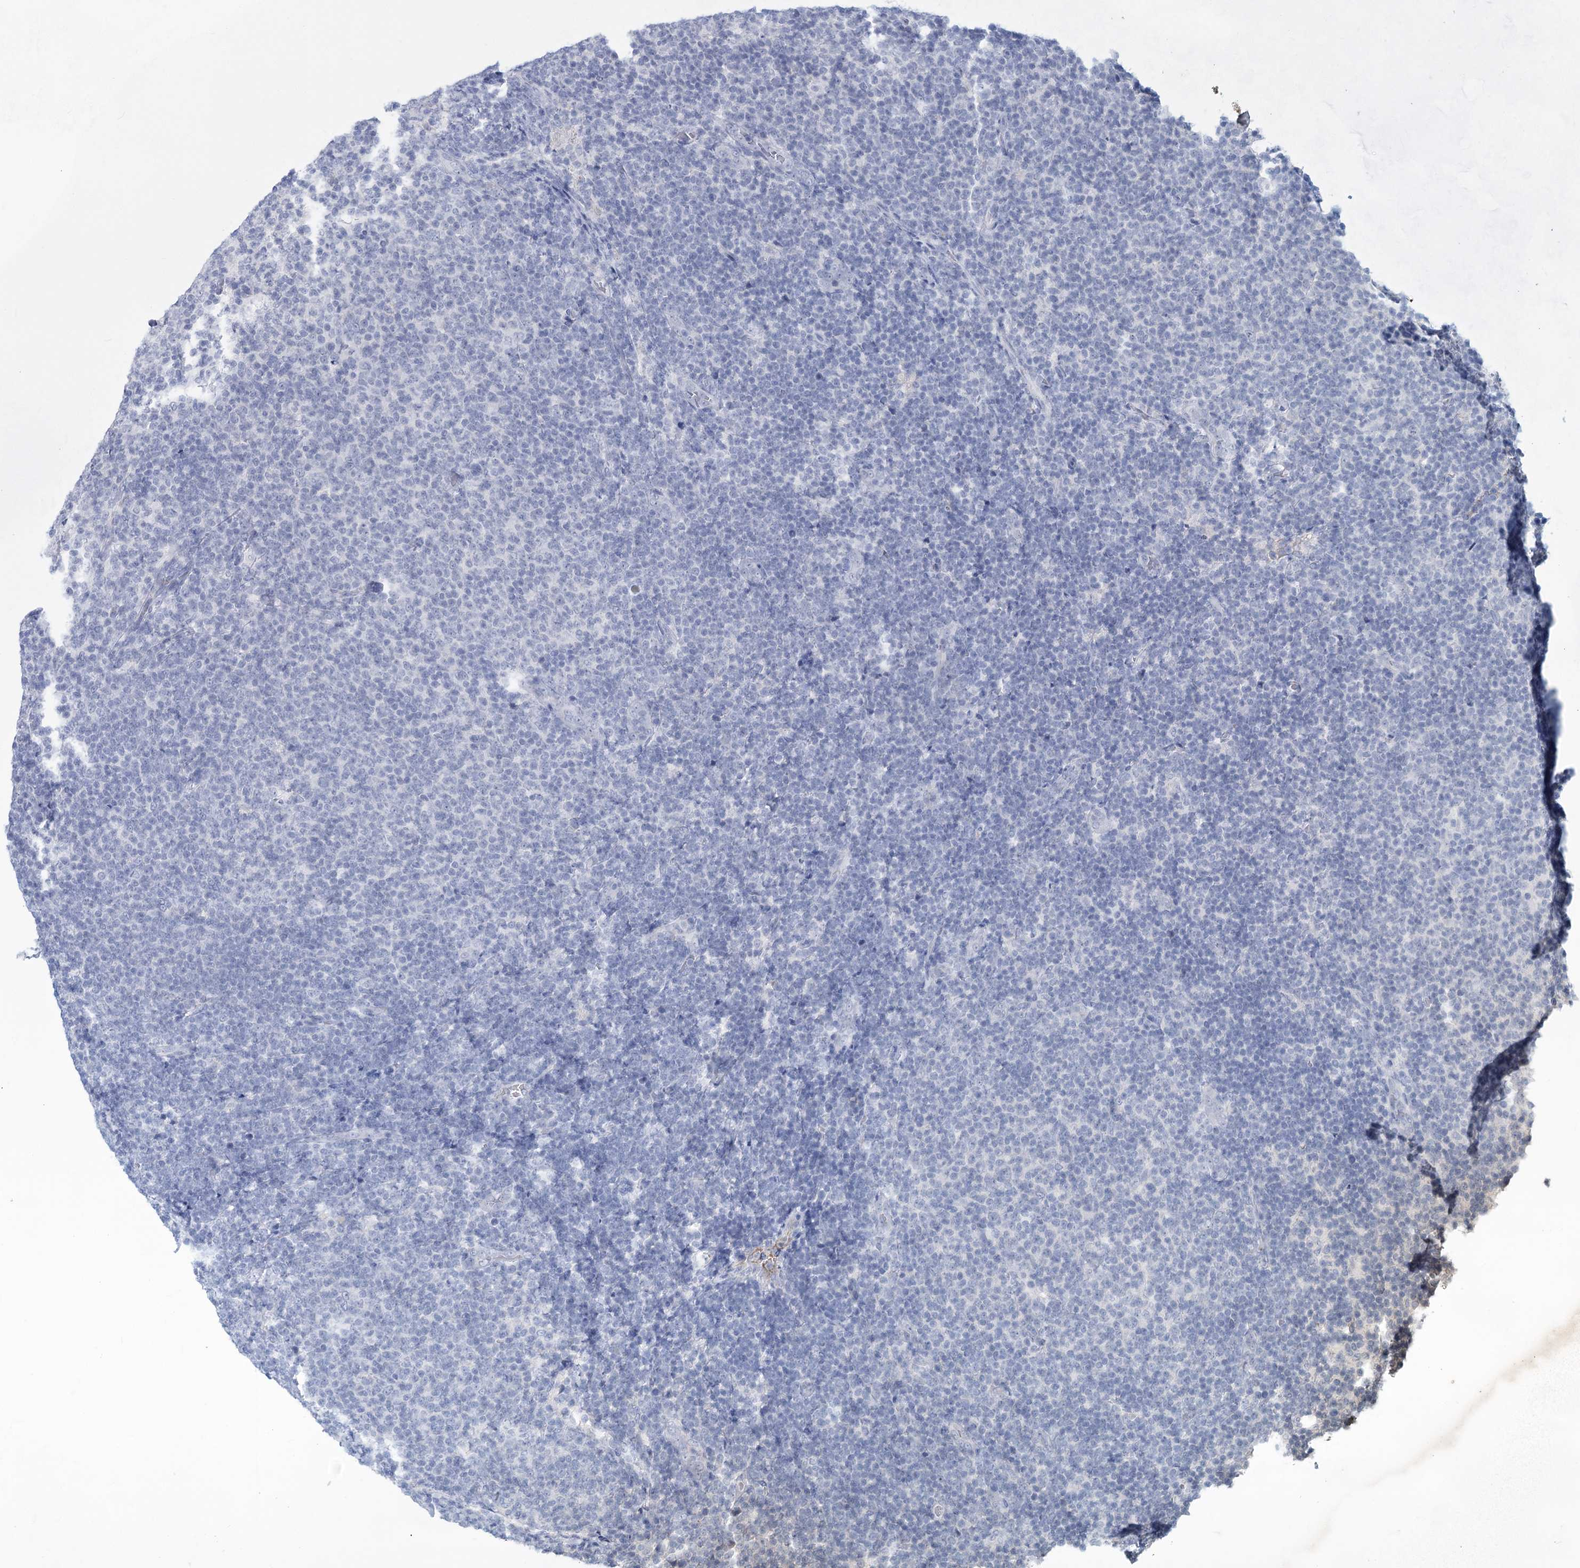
{"staining": {"intensity": "negative", "quantity": "none", "location": "none"}, "tissue": "lymphoma", "cell_type": "Tumor cells", "image_type": "cancer", "snomed": [{"axis": "morphology", "description": "Malignant lymphoma, non-Hodgkin's type, Low grade"}, {"axis": "topography", "description": "Lymph node"}], "caption": "IHC of lymphoma shows no positivity in tumor cells. (Stains: DAB immunohistochemistry (IHC) with hematoxylin counter stain, Microscopy: brightfield microscopy at high magnification).", "gene": "TASOR2", "patient": {"sex": "male", "age": 66}}